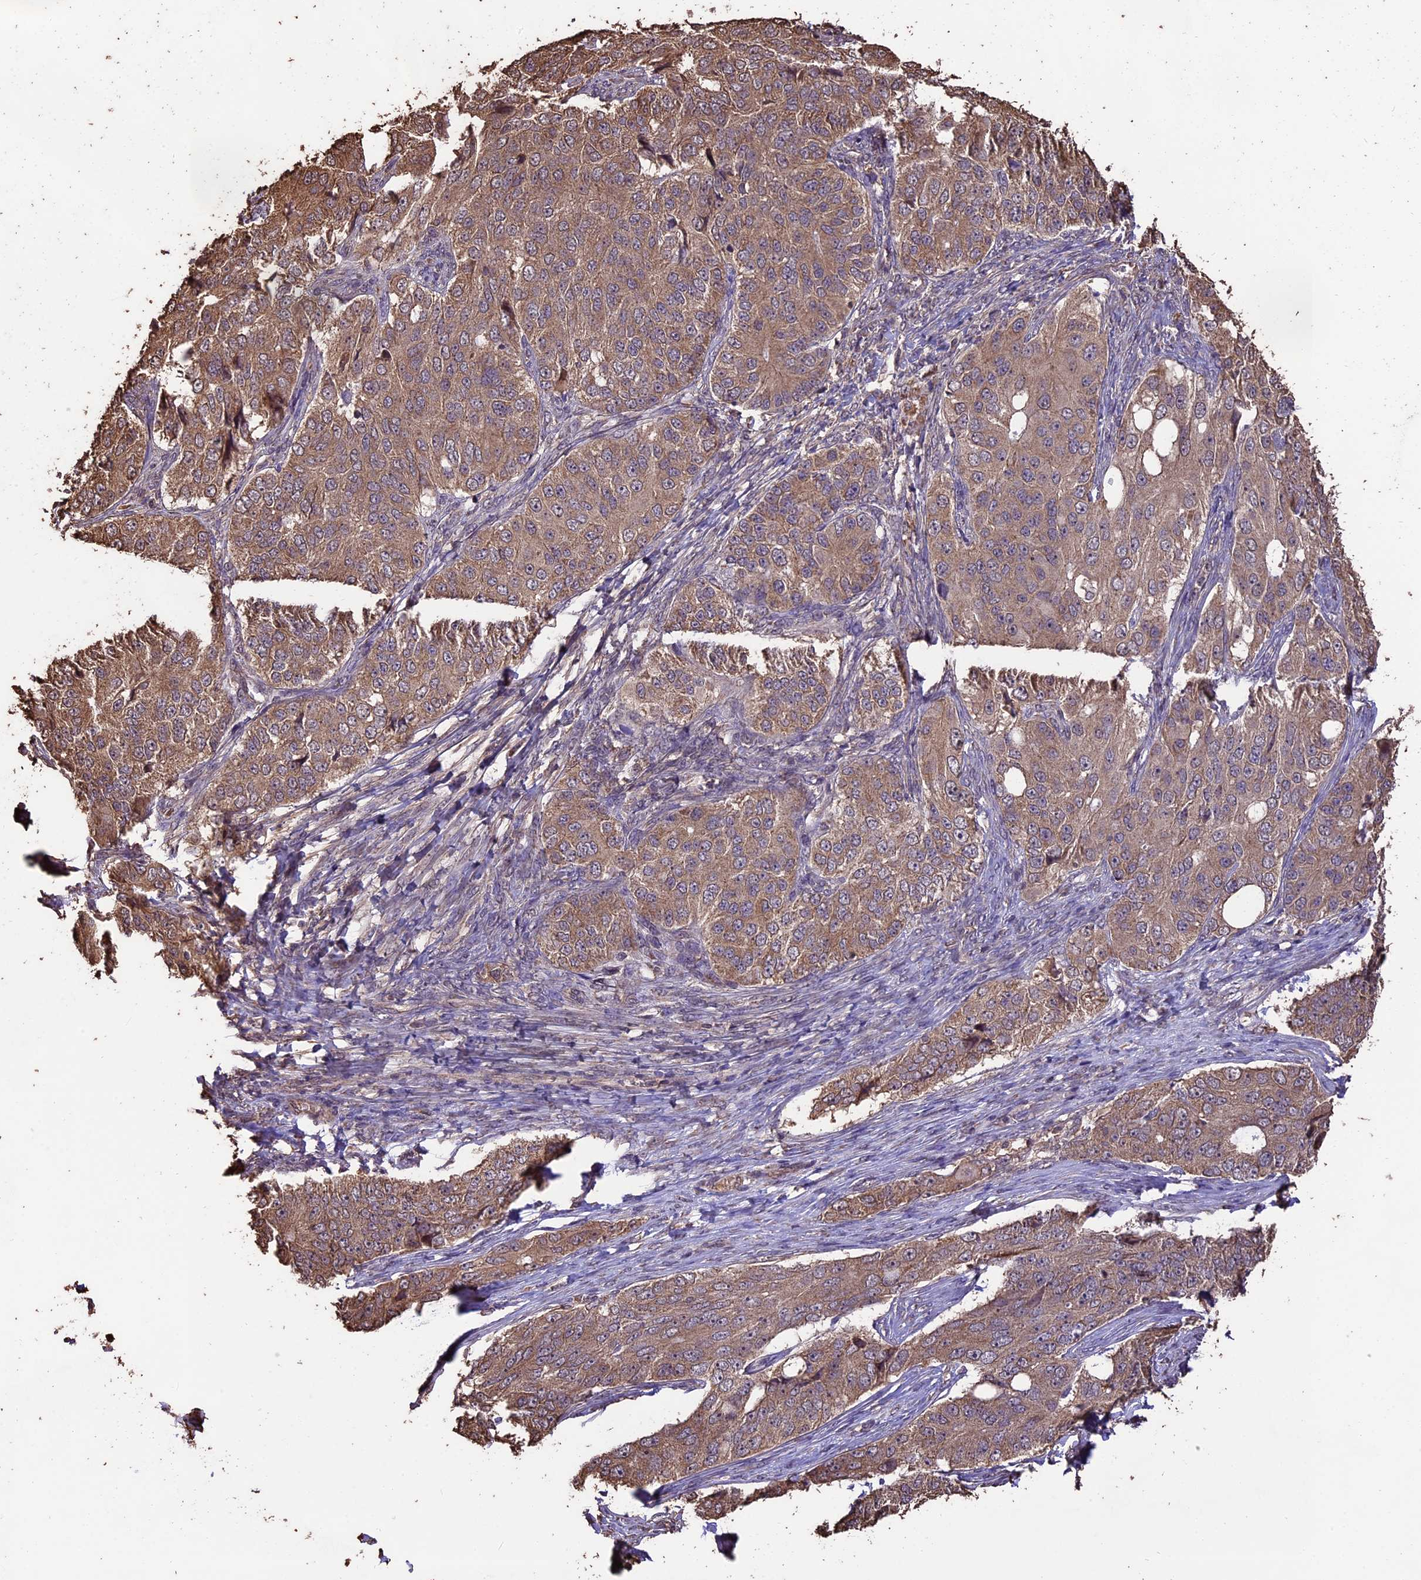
{"staining": {"intensity": "moderate", "quantity": ">75%", "location": "cytoplasmic/membranous"}, "tissue": "ovarian cancer", "cell_type": "Tumor cells", "image_type": "cancer", "snomed": [{"axis": "morphology", "description": "Carcinoma, endometroid"}, {"axis": "topography", "description": "Ovary"}], "caption": "This is a histology image of IHC staining of ovarian cancer (endometroid carcinoma), which shows moderate expression in the cytoplasmic/membranous of tumor cells.", "gene": "PGPEP1L", "patient": {"sex": "female", "age": 51}}